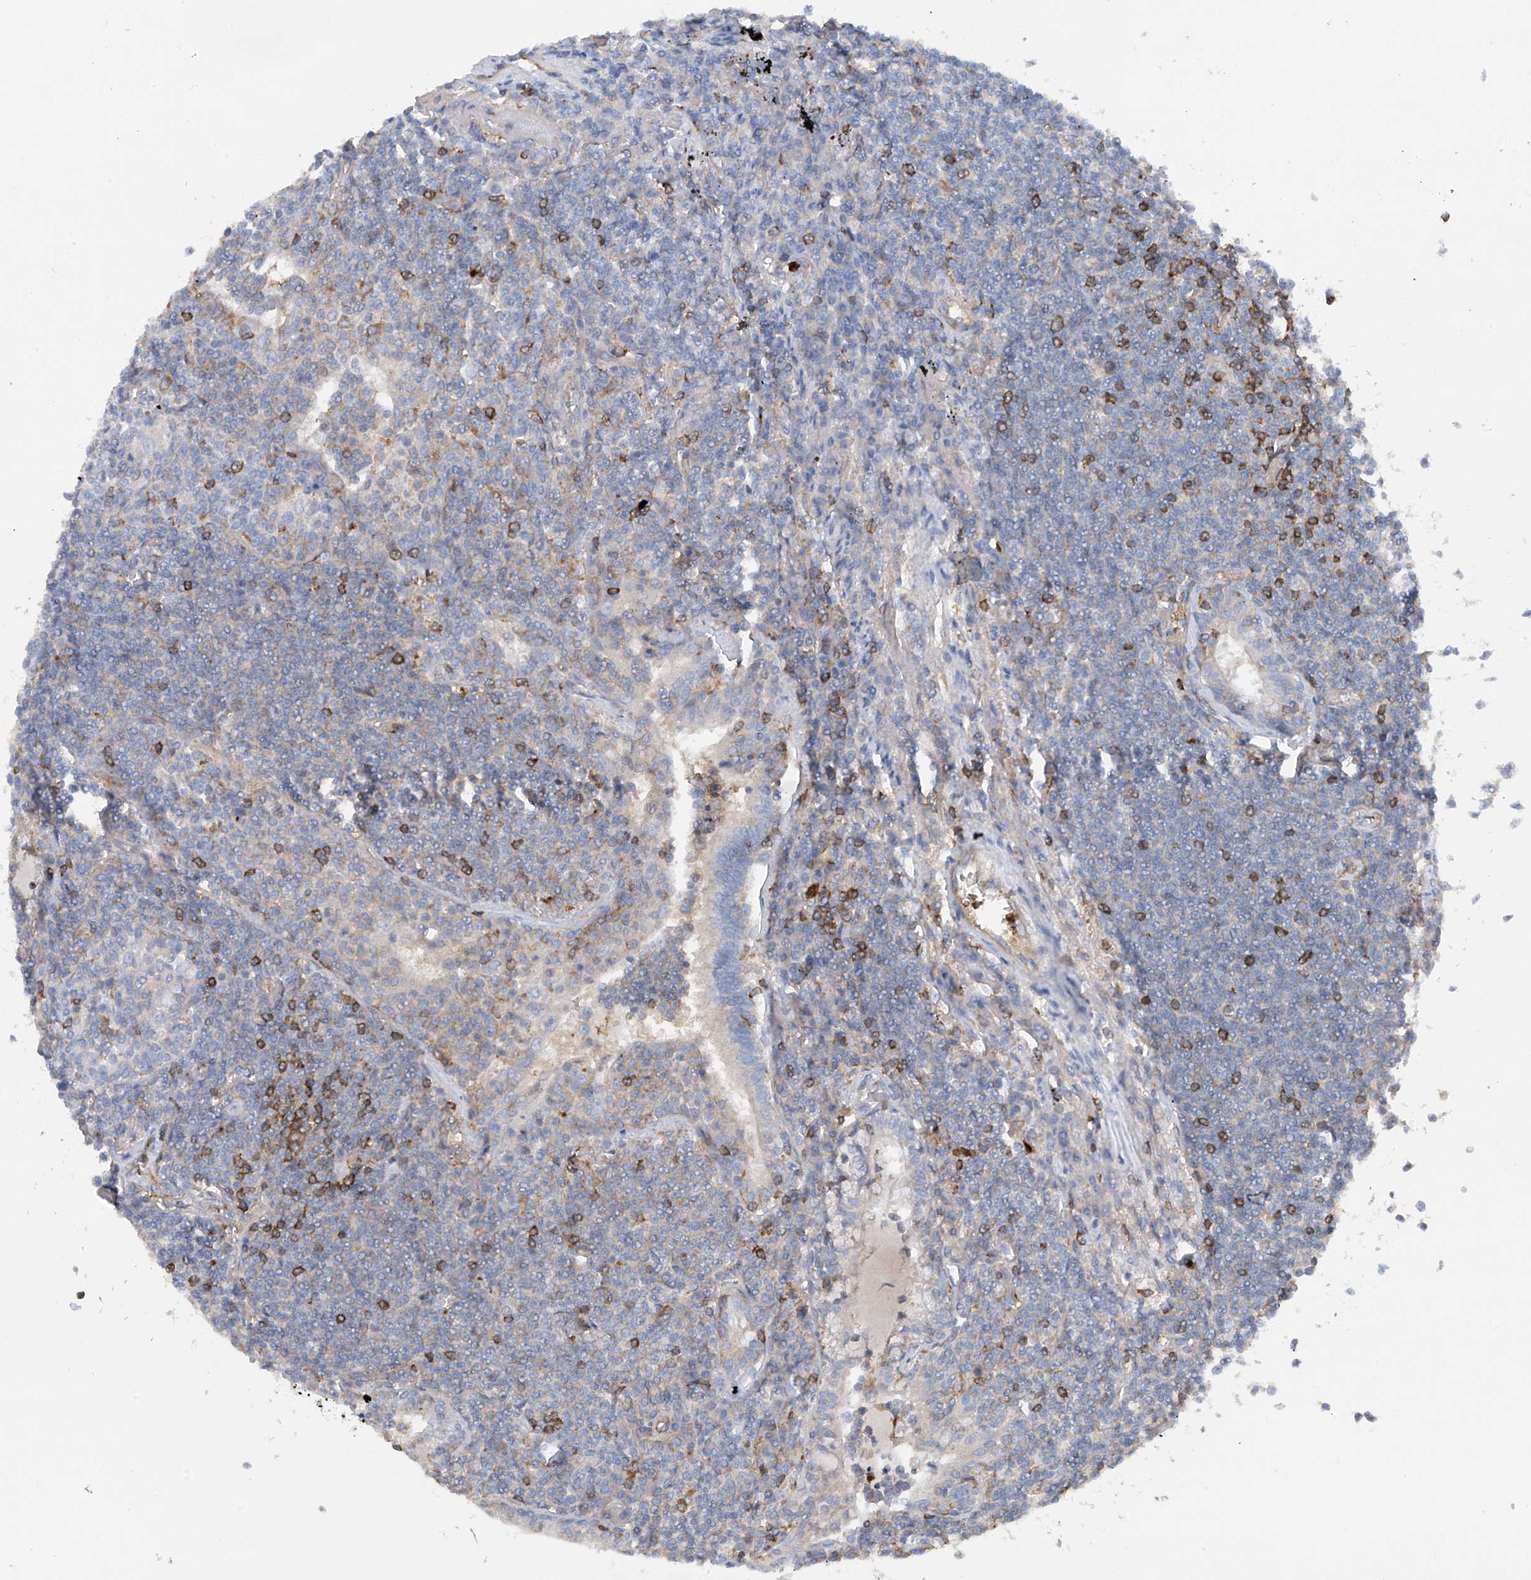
{"staining": {"intensity": "negative", "quantity": "none", "location": "none"}, "tissue": "lymphoma", "cell_type": "Tumor cells", "image_type": "cancer", "snomed": [{"axis": "morphology", "description": "Malignant lymphoma, non-Hodgkin's type, Low grade"}, {"axis": "topography", "description": "Lung"}], "caption": "Immunohistochemistry (IHC) of human low-grade malignant lymphoma, non-Hodgkin's type exhibits no expression in tumor cells. The staining was performed using DAB (3,3'-diaminobenzidine) to visualize the protein expression in brown, while the nuclei were stained in blue with hematoxylin (Magnification: 20x).", "gene": "PHACTR2", "patient": {"sex": "female", "age": 71}}